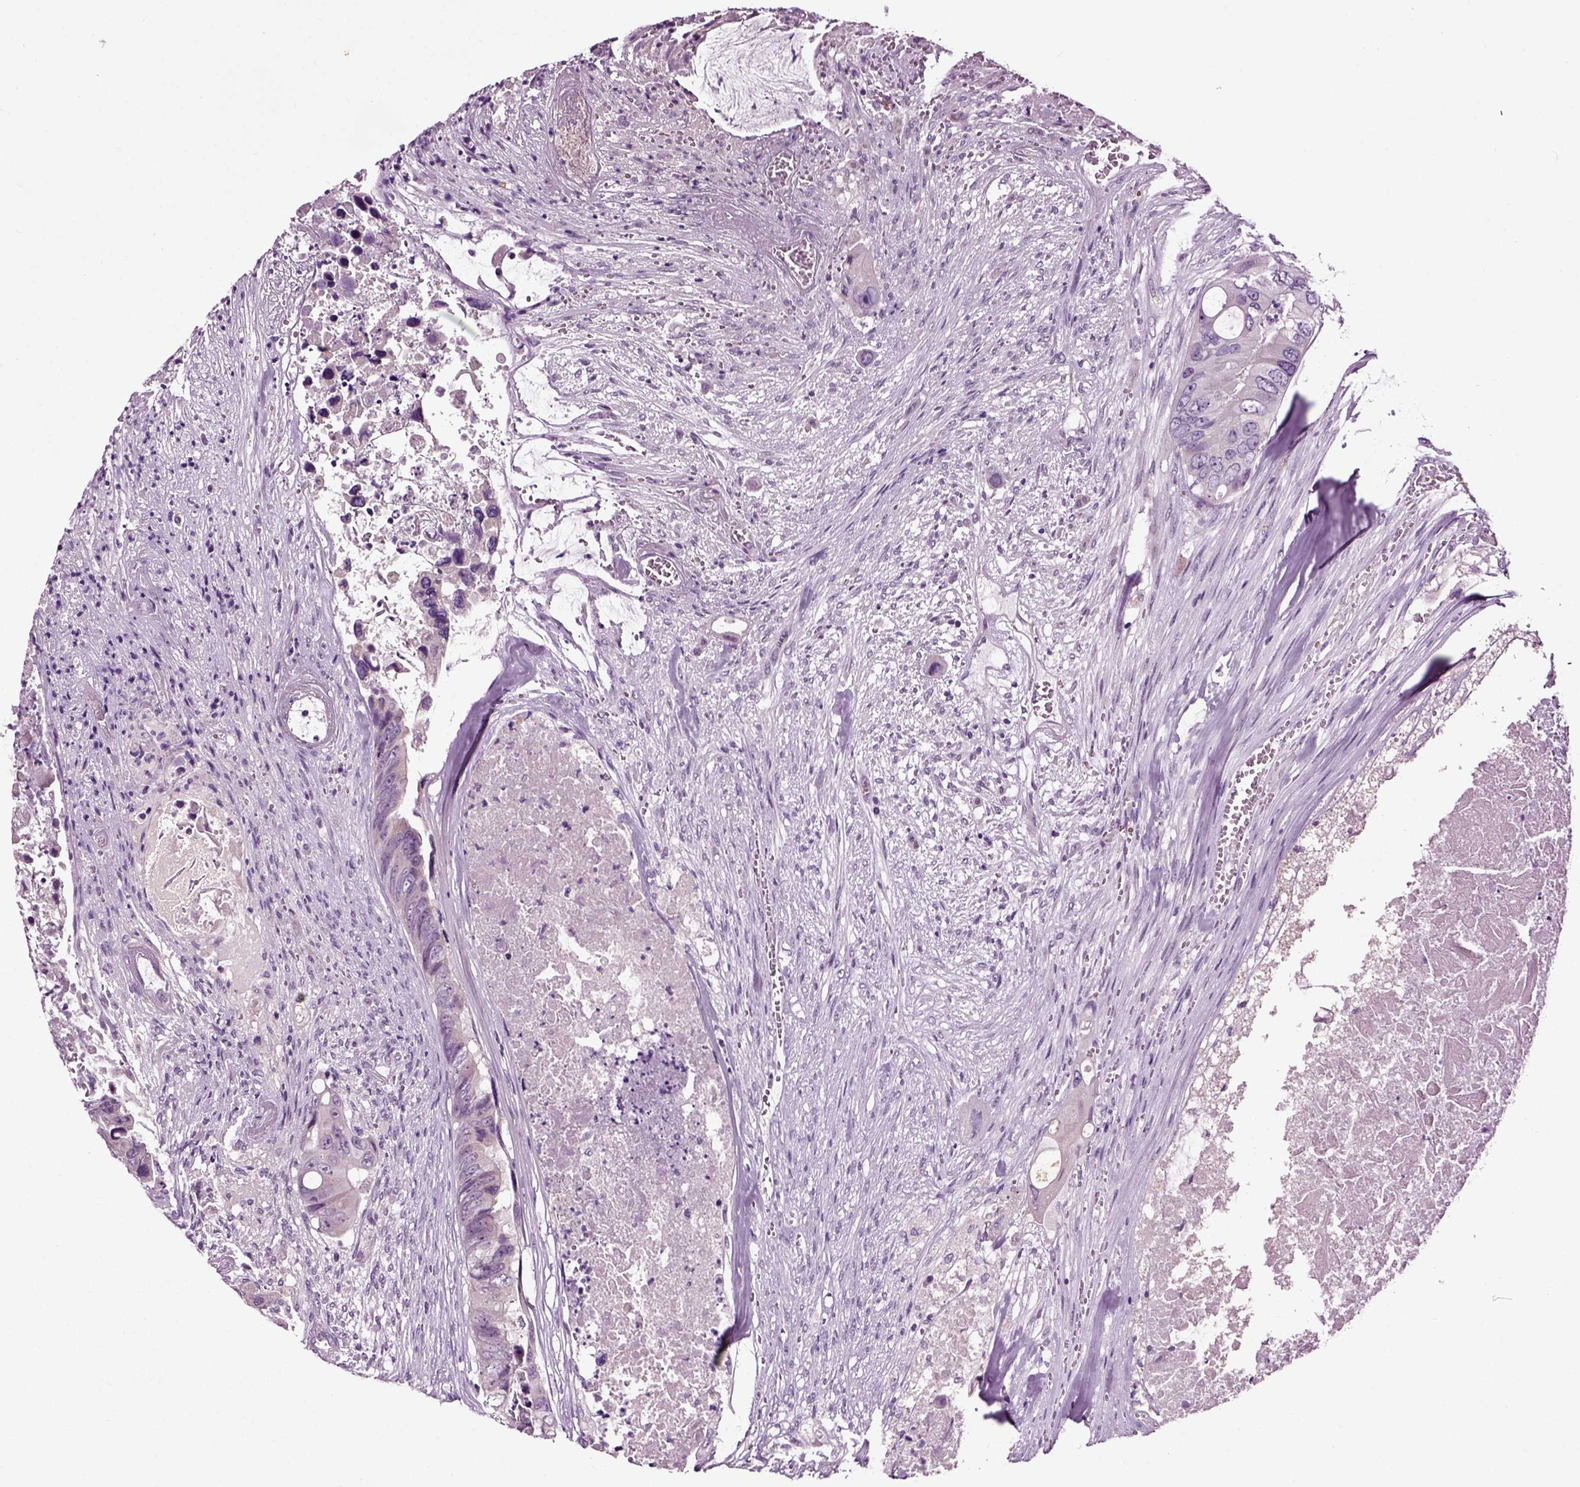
{"staining": {"intensity": "negative", "quantity": "none", "location": "none"}, "tissue": "colorectal cancer", "cell_type": "Tumor cells", "image_type": "cancer", "snomed": [{"axis": "morphology", "description": "Adenocarcinoma, NOS"}, {"axis": "topography", "description": "Rectum"}], "caption": "Immunohistochemistry (IHC) histopathology image of colorectal cancer stained for a protein (brown), which shows no expression in tumor cells.", "gene": "SPATA17", "patient": {"sex": "male", "age": 63}}